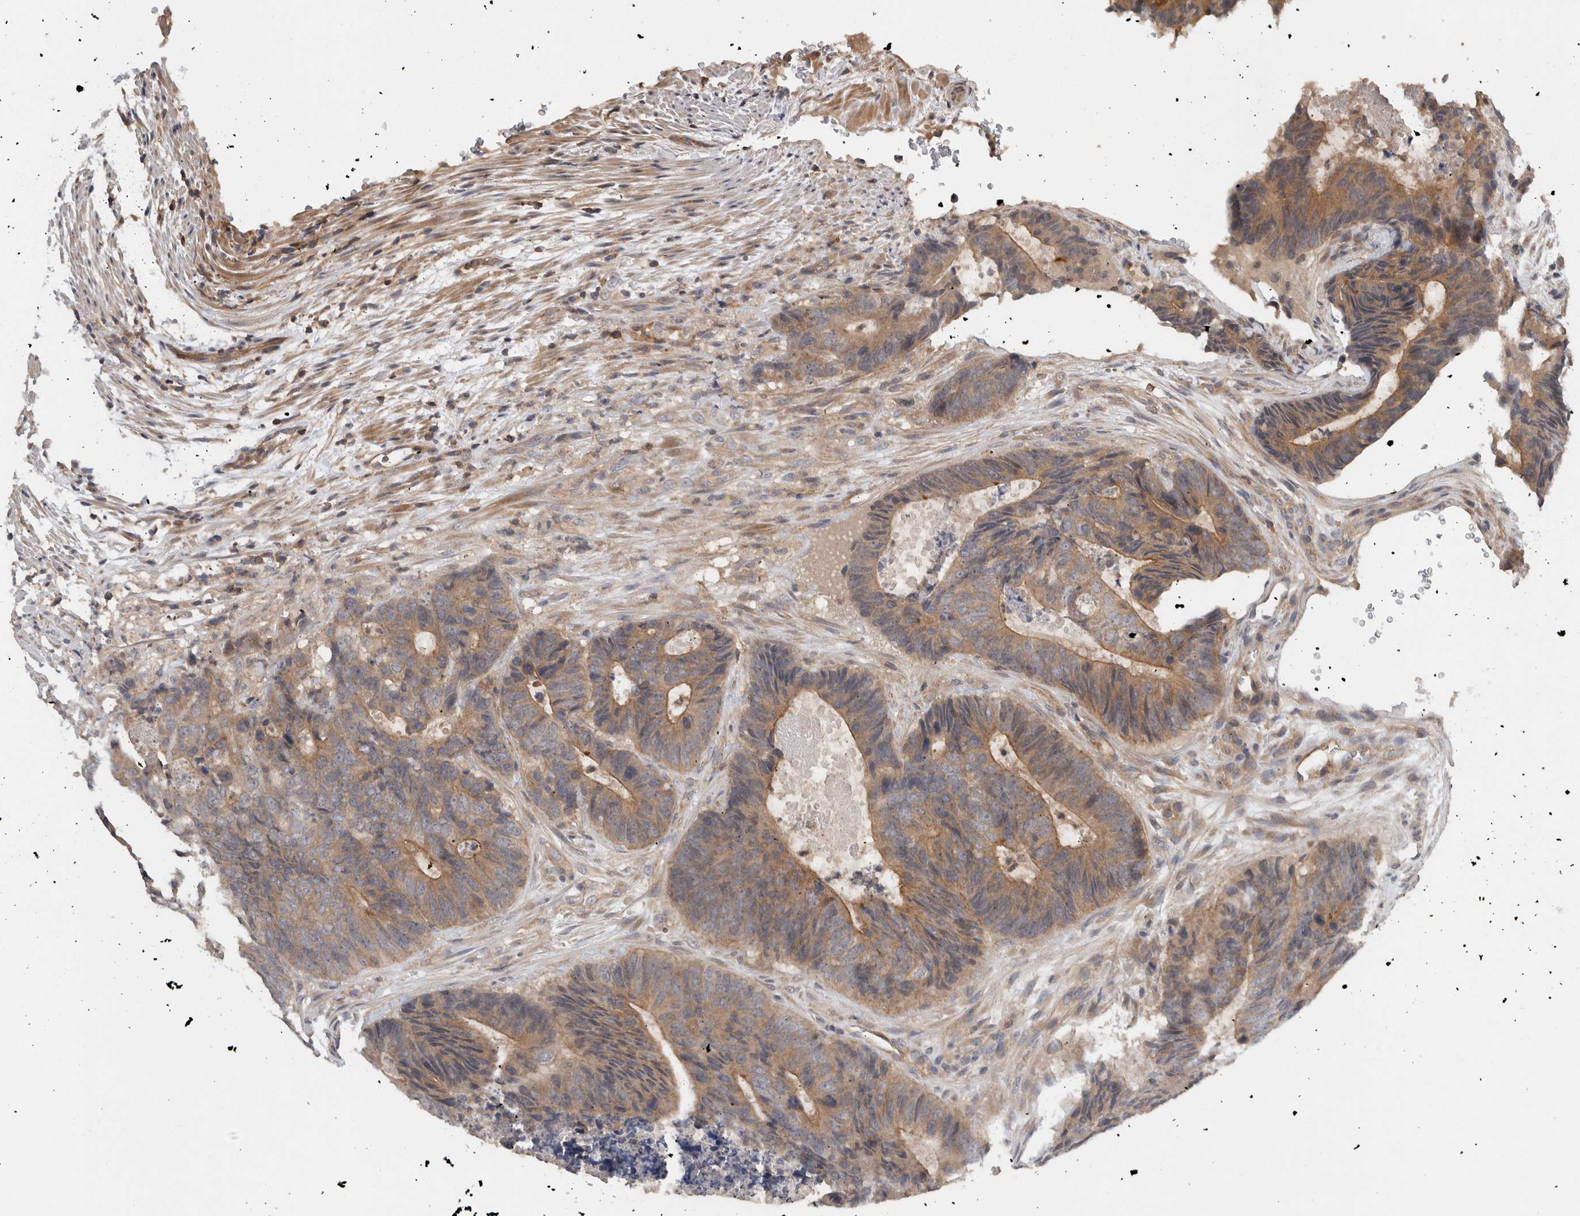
{"staining": {"intensity": "moderate", "quantity": ">75%", "location": "cytoplasmic/membranous"}, "tissue": "colorectal cancer", "cell_type": "Tumor cells", "image_type": "cancer", "snomed": [{"axis": "morphology", "description": "Adenocarcinoma, NOS"}, {"axis": "topography", "description": "Colon"}], "caption": "A brown stain shows moderate cytoplasmic/membranous expression of a protein in colorectal cancer (adenocarcinoma) tumor cells.", "gene": "SCARA5", "patient": {"sex": "male", "age": 56}}